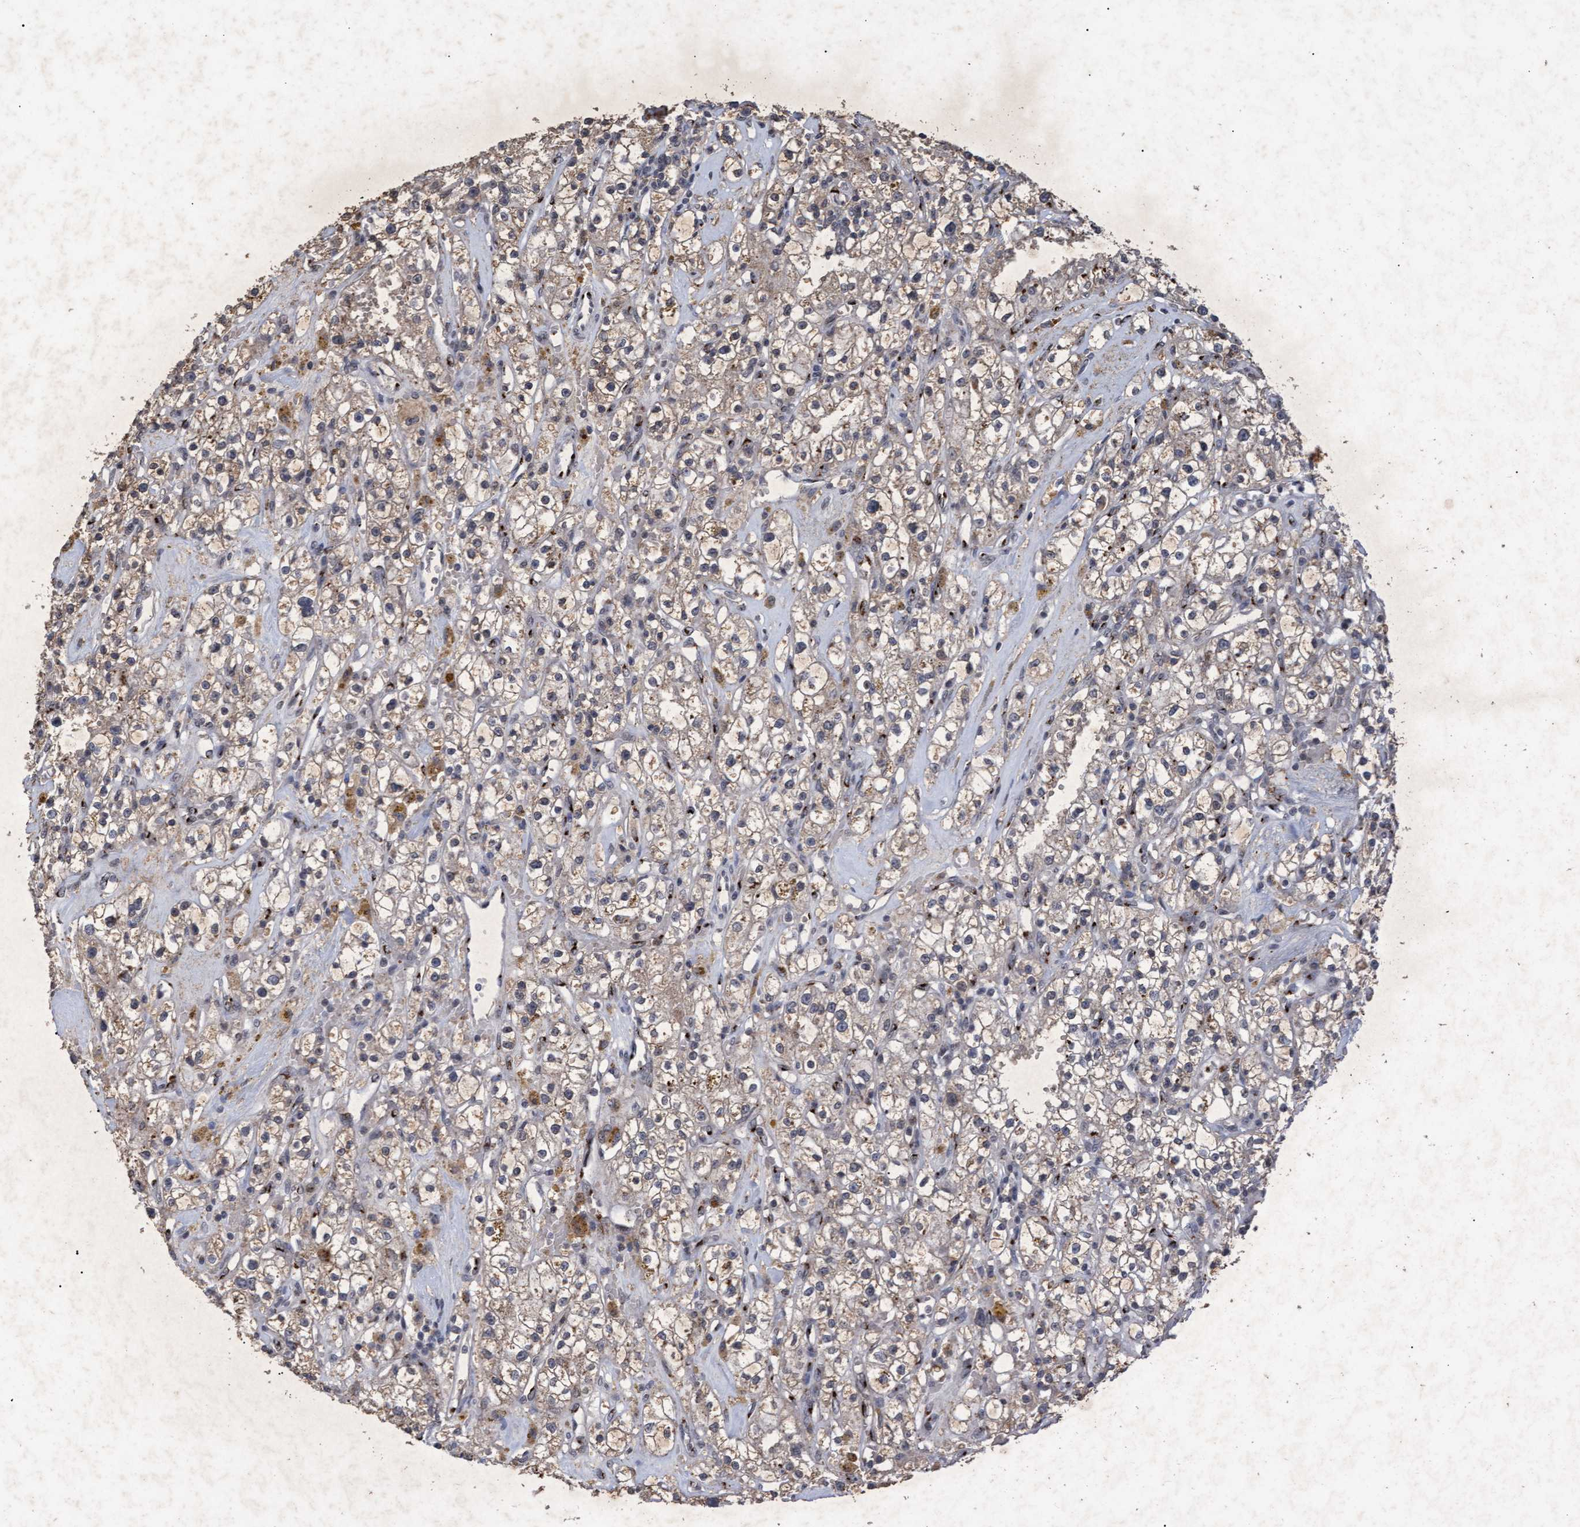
{"staining": {"intensity": "weak", "quantity": "25%-75%", "location": "cytoplasmic/membranous"}, "tissue": "renal cancer", "cell_type": "Tumor cells", "image_type": "cancer", "snomed": [{"axis": "morphology", "description": "Adenocarcinoma, NOS"}, {"axis": "topography", "description": "Kidney"}], "caption": "Tumor cells show low levels of weak cytoplasmic/membranous expression in approximately 25%-75% of cells in human renal adenocarcinoma. The staining was performed using DAB (3,3'-diaminobenzidine), with brown indicating positive protein expression. Nuclei are stained blue with hematoxylin.", "gene": "GALC", "patient": {"sex": "male", "age": 56}}